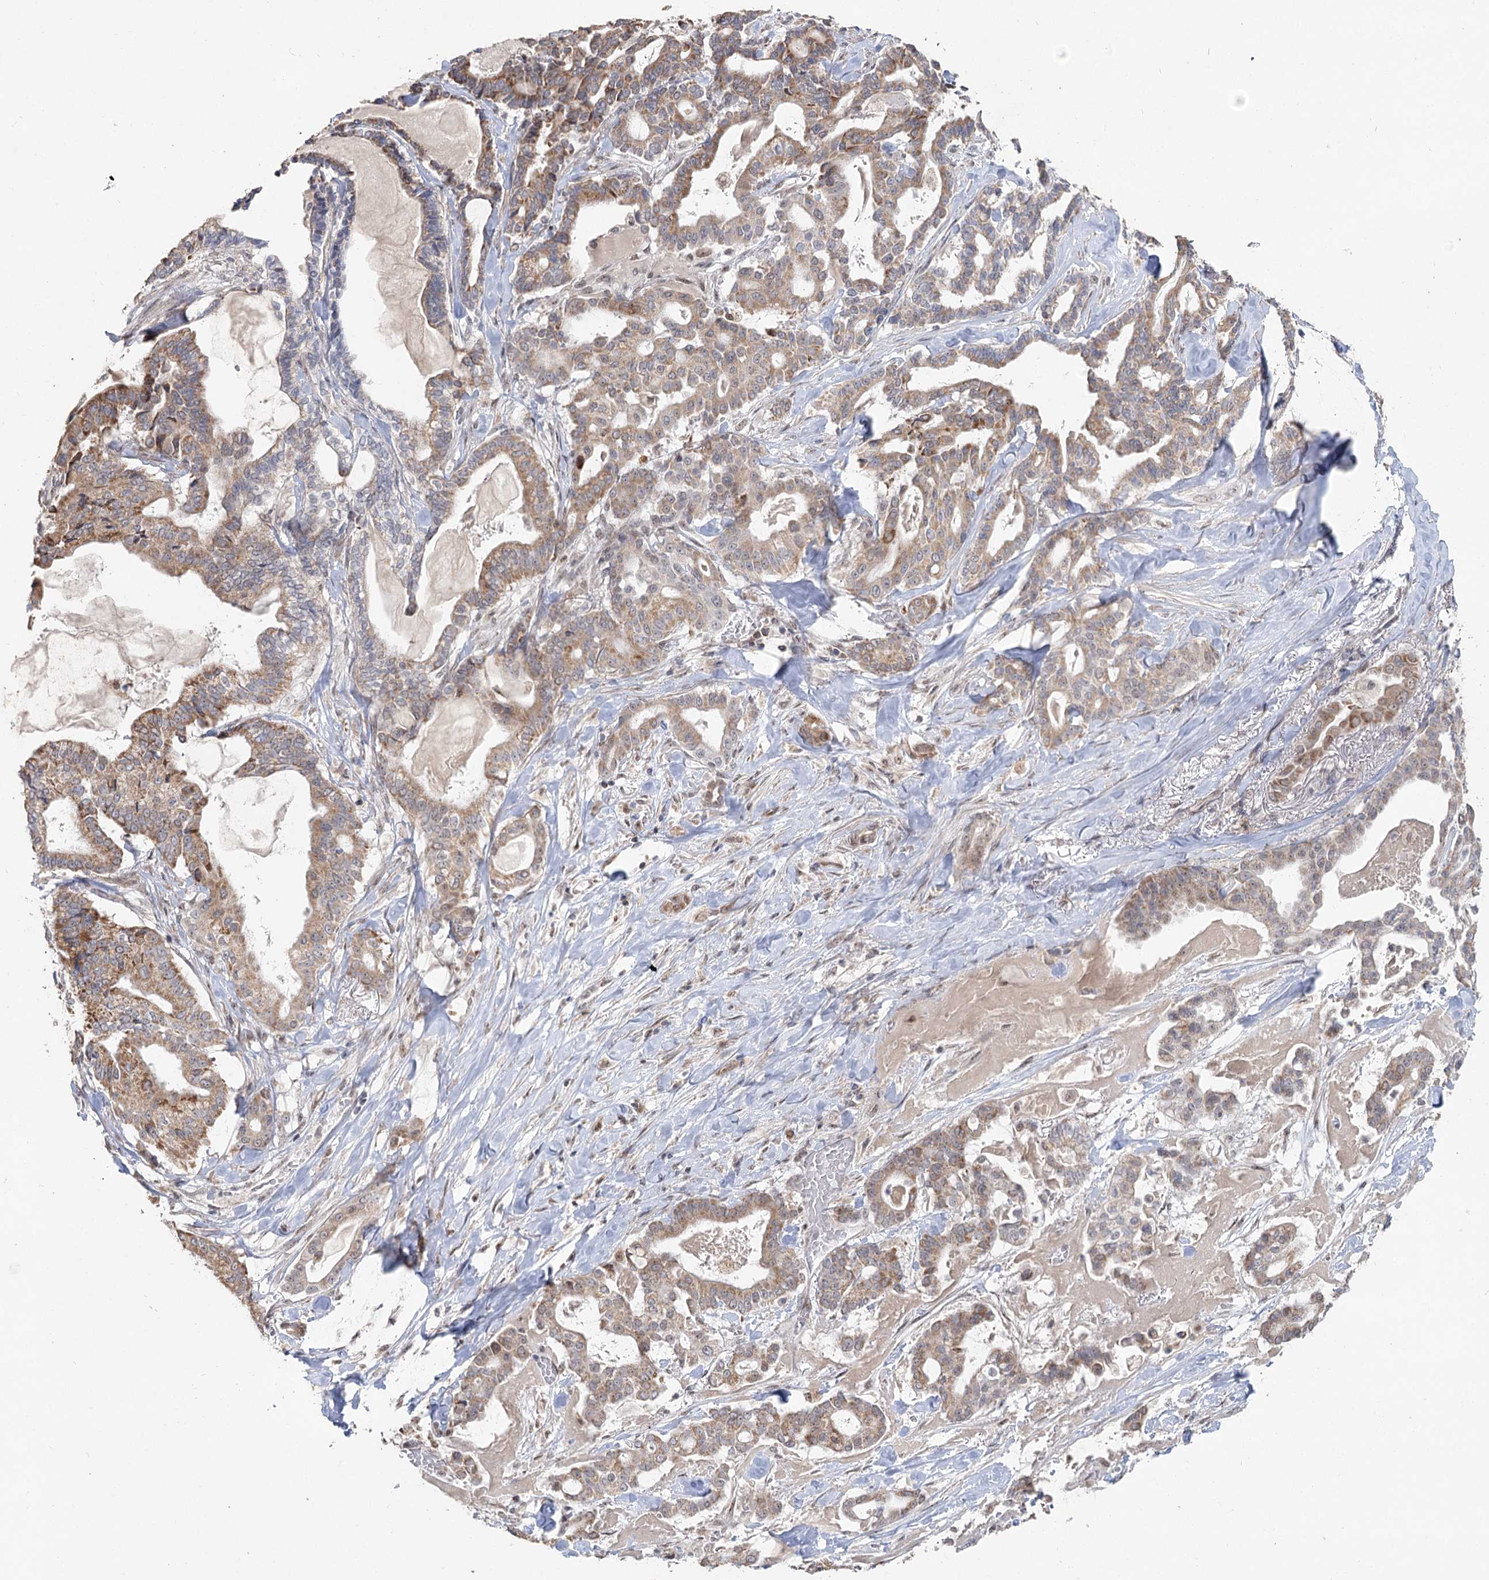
{"staining": {"intensity": "moderate", "quantity": ">75%", "location": "cytoplasmic/membranous"}, "tissue": "pancreatic cancer", "cell_type": "Tumor cells", "image_type": "cancer", "snomed": [{"axis": "morphology", "description": "Adenocarcinoma, NOS"}, {"axis": "topography", "description": "Pancreas"}], "caption": "Moderate cytoplasmic/membranous protein staining is seen in about >75% of tumor cells in pancreatic cancer.", "gene": "RUFY4", "patient": {"sex": "male", "age": 63}}